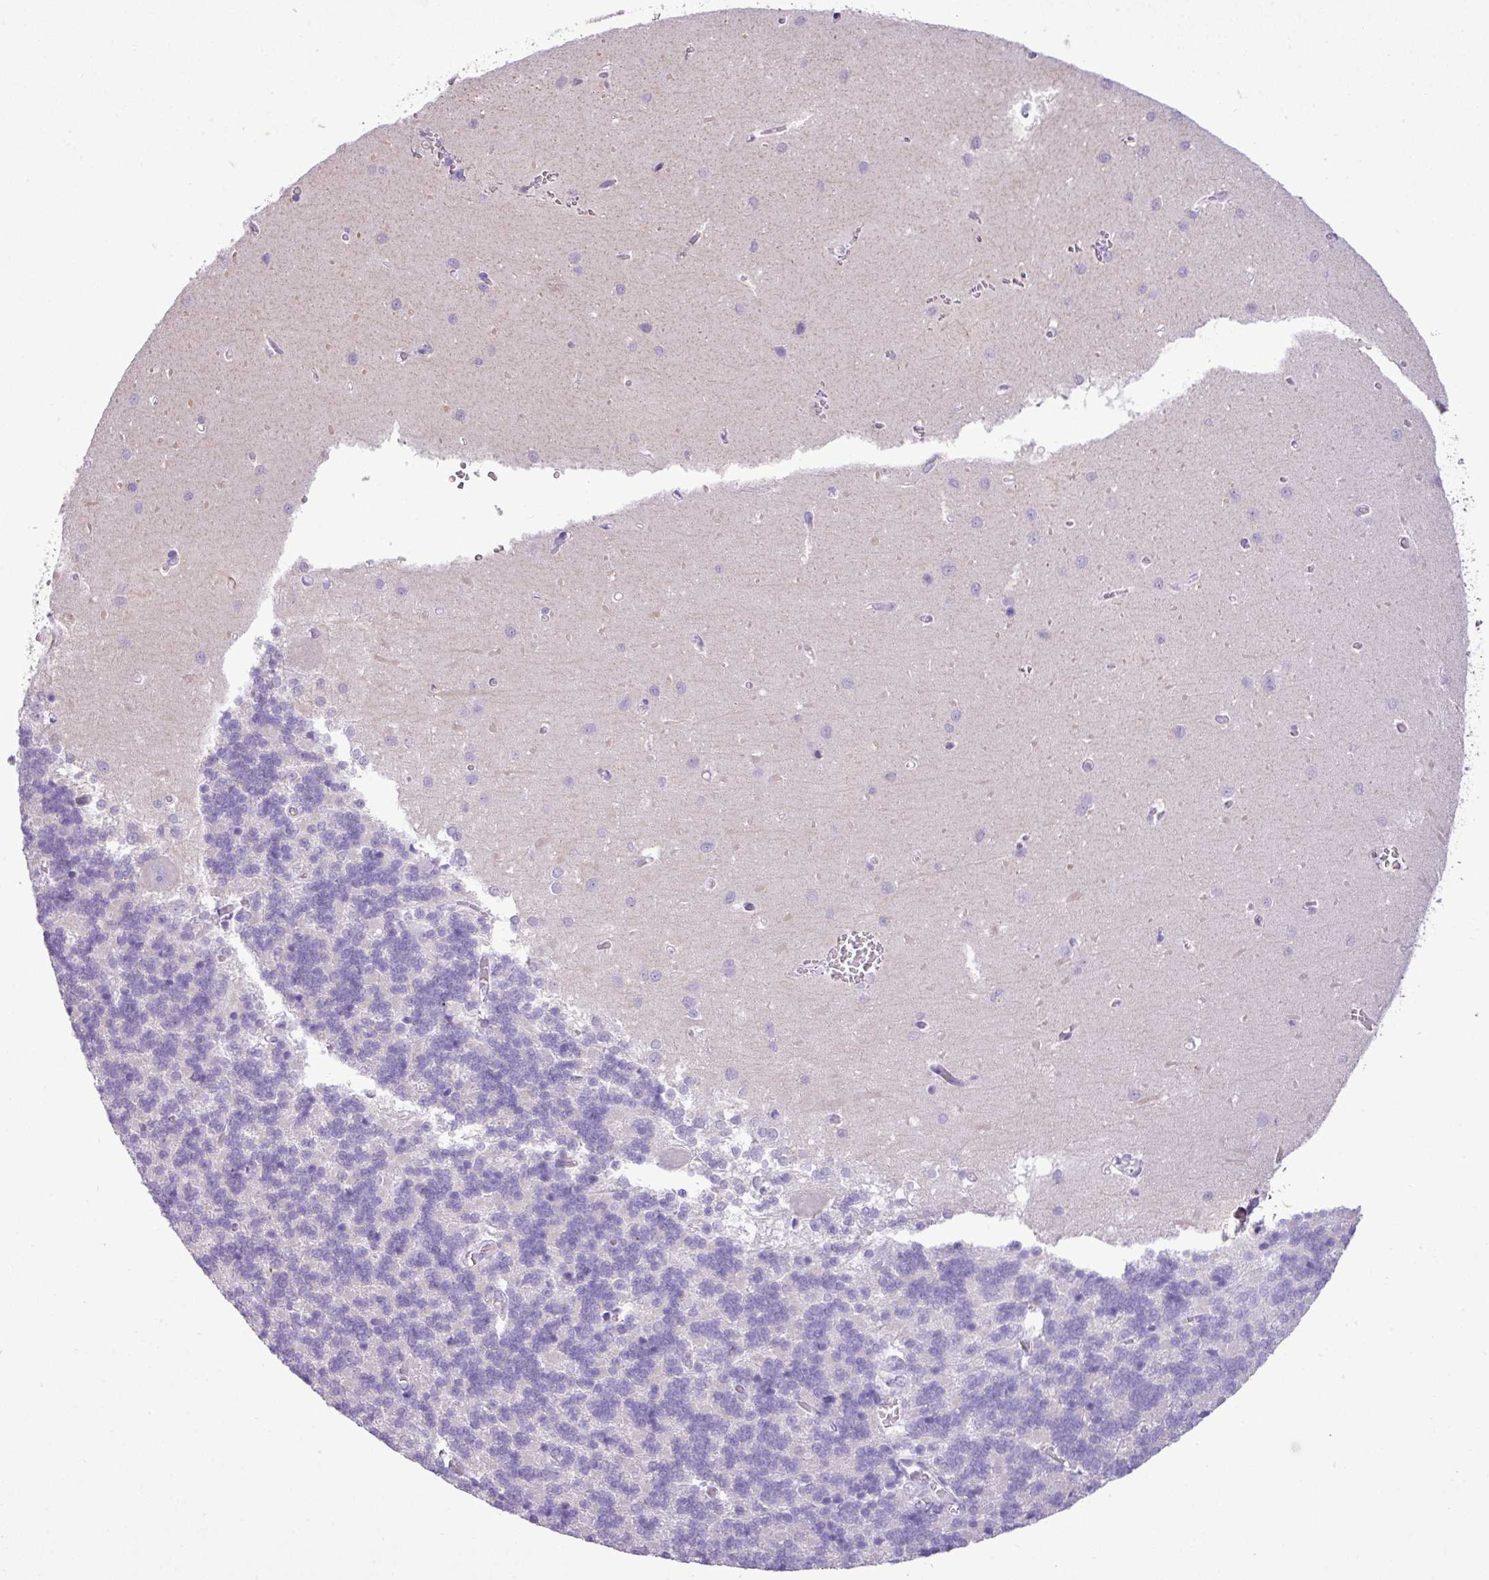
{"staining": {"intensity": "negative", "quantity": "none", "location": "none"}, "tissue": "cerebellum", "cell_type": "Cells in granular layer", "image_type": "normal", "snomed": [{"axis": "morphology", "description": "Normal tissue, NOS"}, {"axis": "topography", "description": "Cerebellum"}], "caption": "Immunohistochemistry of unremarkable cerebellum shows no positivity in cells in granular layer. Brightfield microscopy of immunohistochemistry (IHC) stained with DAB (3,3'-diaminobenzidine) (brown) and hematoxylin (blue), captured at high magnification.", "gene": "ZSCAN5A", "patient": {"sex": "male", "age": 37}}